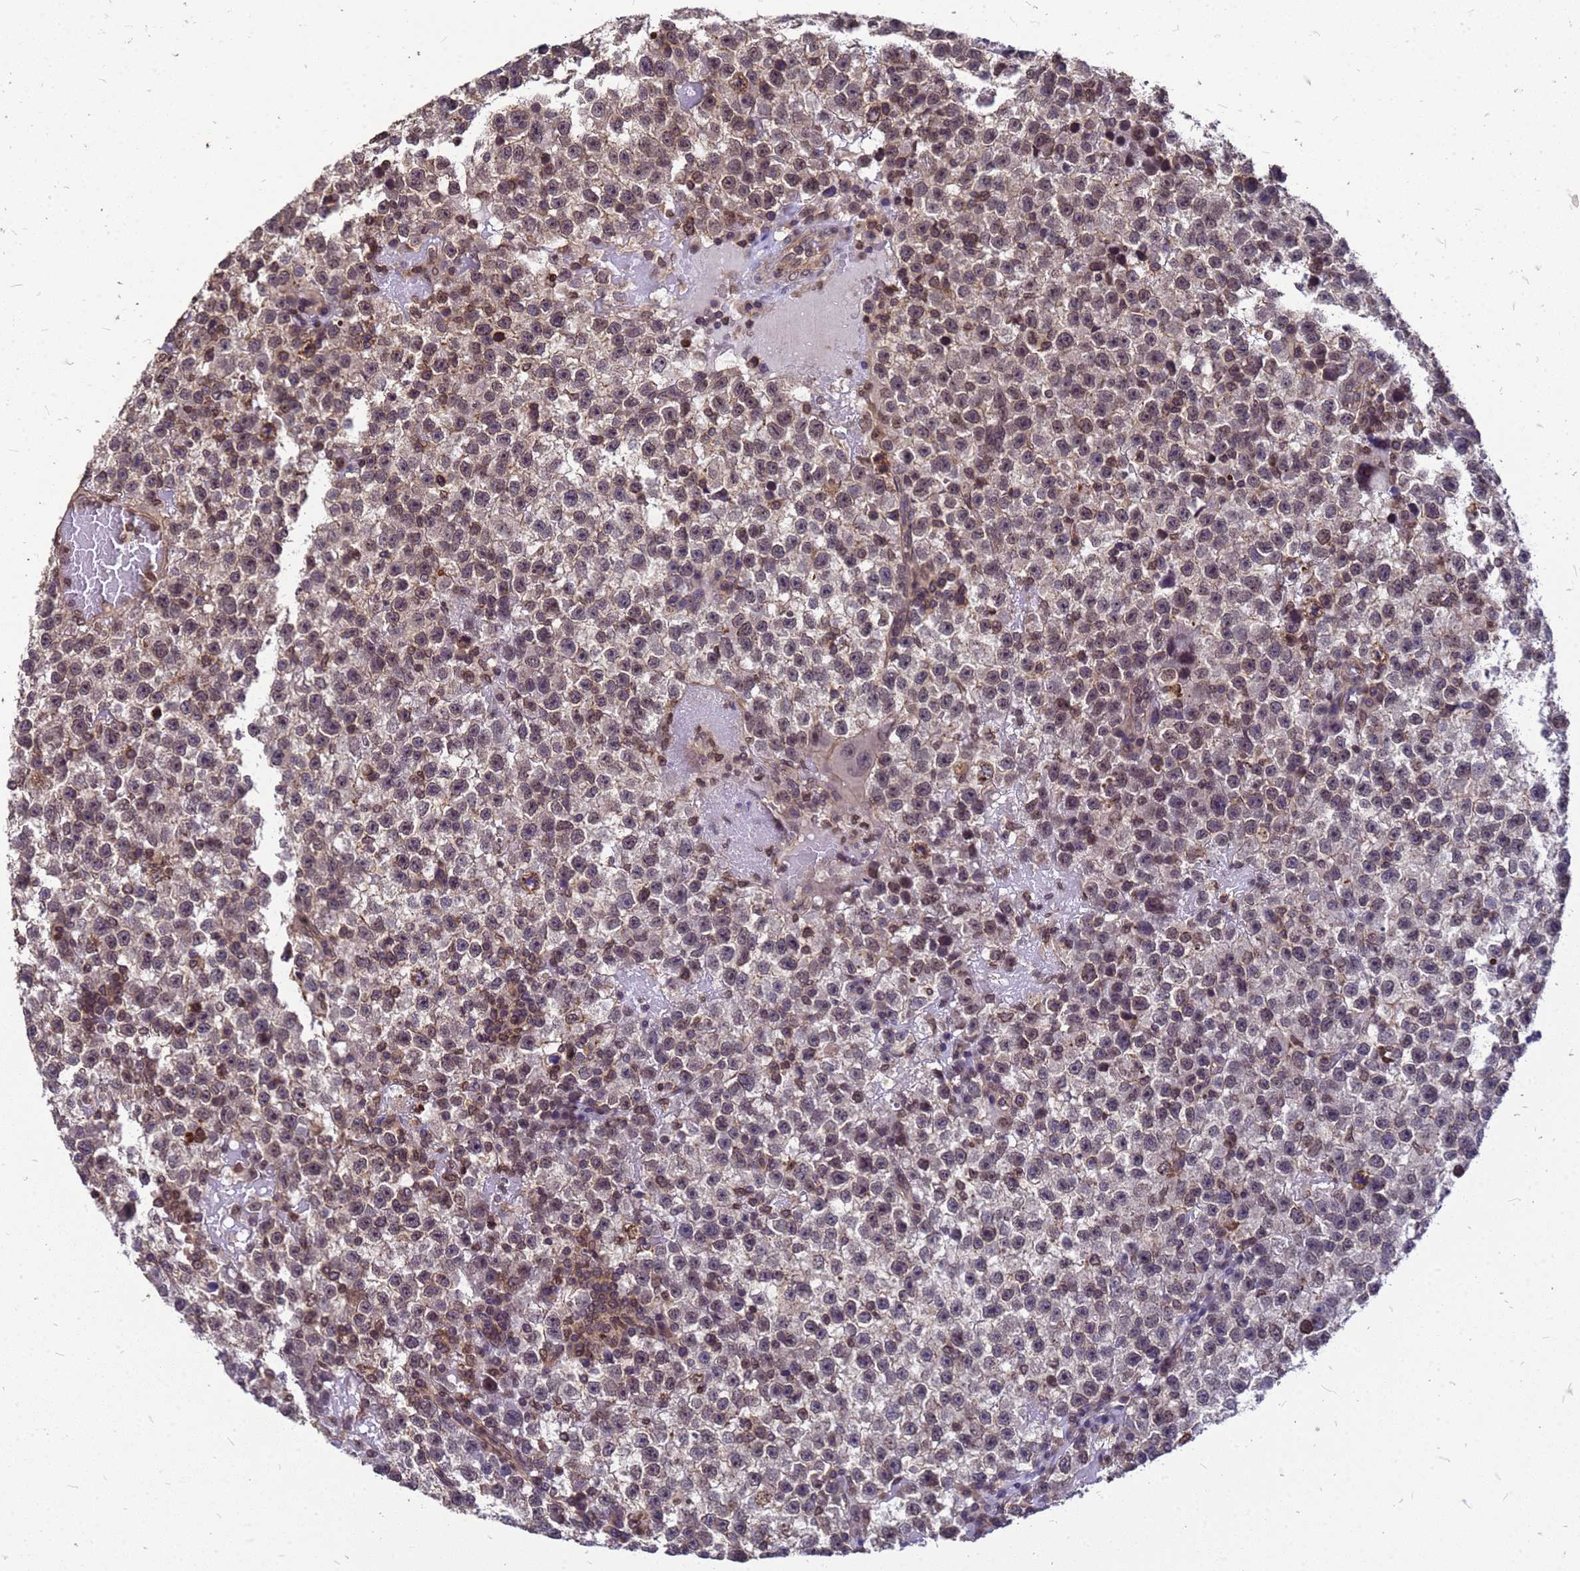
{"staining": {"intensity": "weak", "quantity": "25%-75%", "location": "nuclear"}, "tissue": "testis cancer", "cell_type": "Tumor cells", "image_type": "cancer", "snomed": [{"axis": "morphology", "description": "Seminoma, NOS"}, {"axis": "topography", "description": "Testis"}], "caption": "Testis seminoma stained with a brown dye demonstrates weak nuclear positive expression in approximately 25%-75% of tumor cells.", "gene": "C1orf35", "patient": {"sex": "male", "age": 22}}